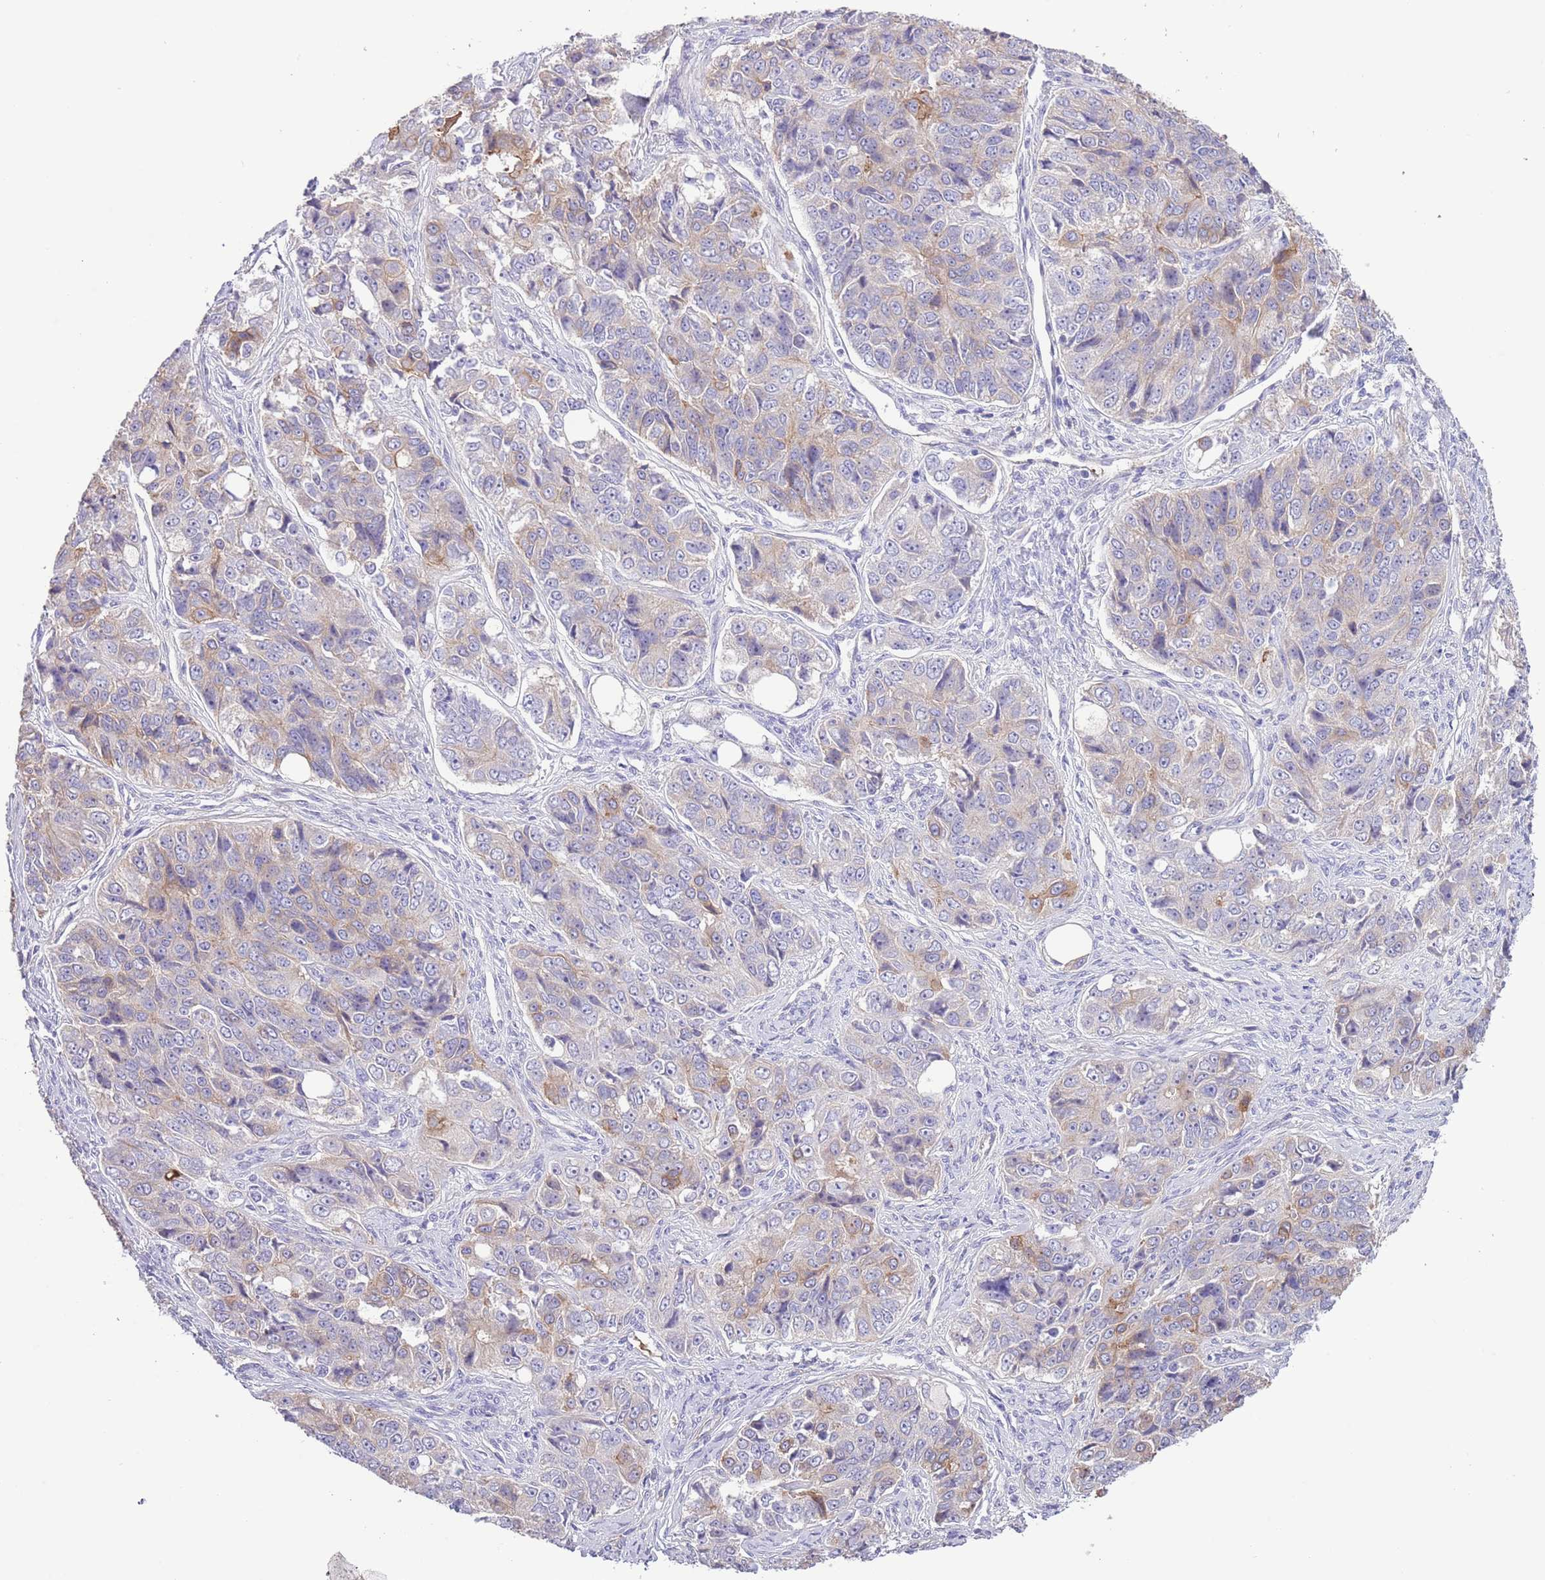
{"staining": {"intensity": "weak", "quantity": "25%-75%", "location": "cytoplasmic/membranous"}, "tissue": "ovarian cancer", "cell_type": "Tumor cells", "image_type": "cancer", "snomed": [{"axis": "morphology", "description": "Carcinoma, endometroid"}, {"axis": "topography", "description": "Ovary"}], "caption": "High-power microscopy captured an immunohistochemistry (IHC) histopathology image of ovarian endometroid carcinoma, revealing weak cytoplasmic/membranous expression in approximately 25%-75% of tumor cells.", "gene": "IGF1", "patient": {"sex": "female", "age": 51}}